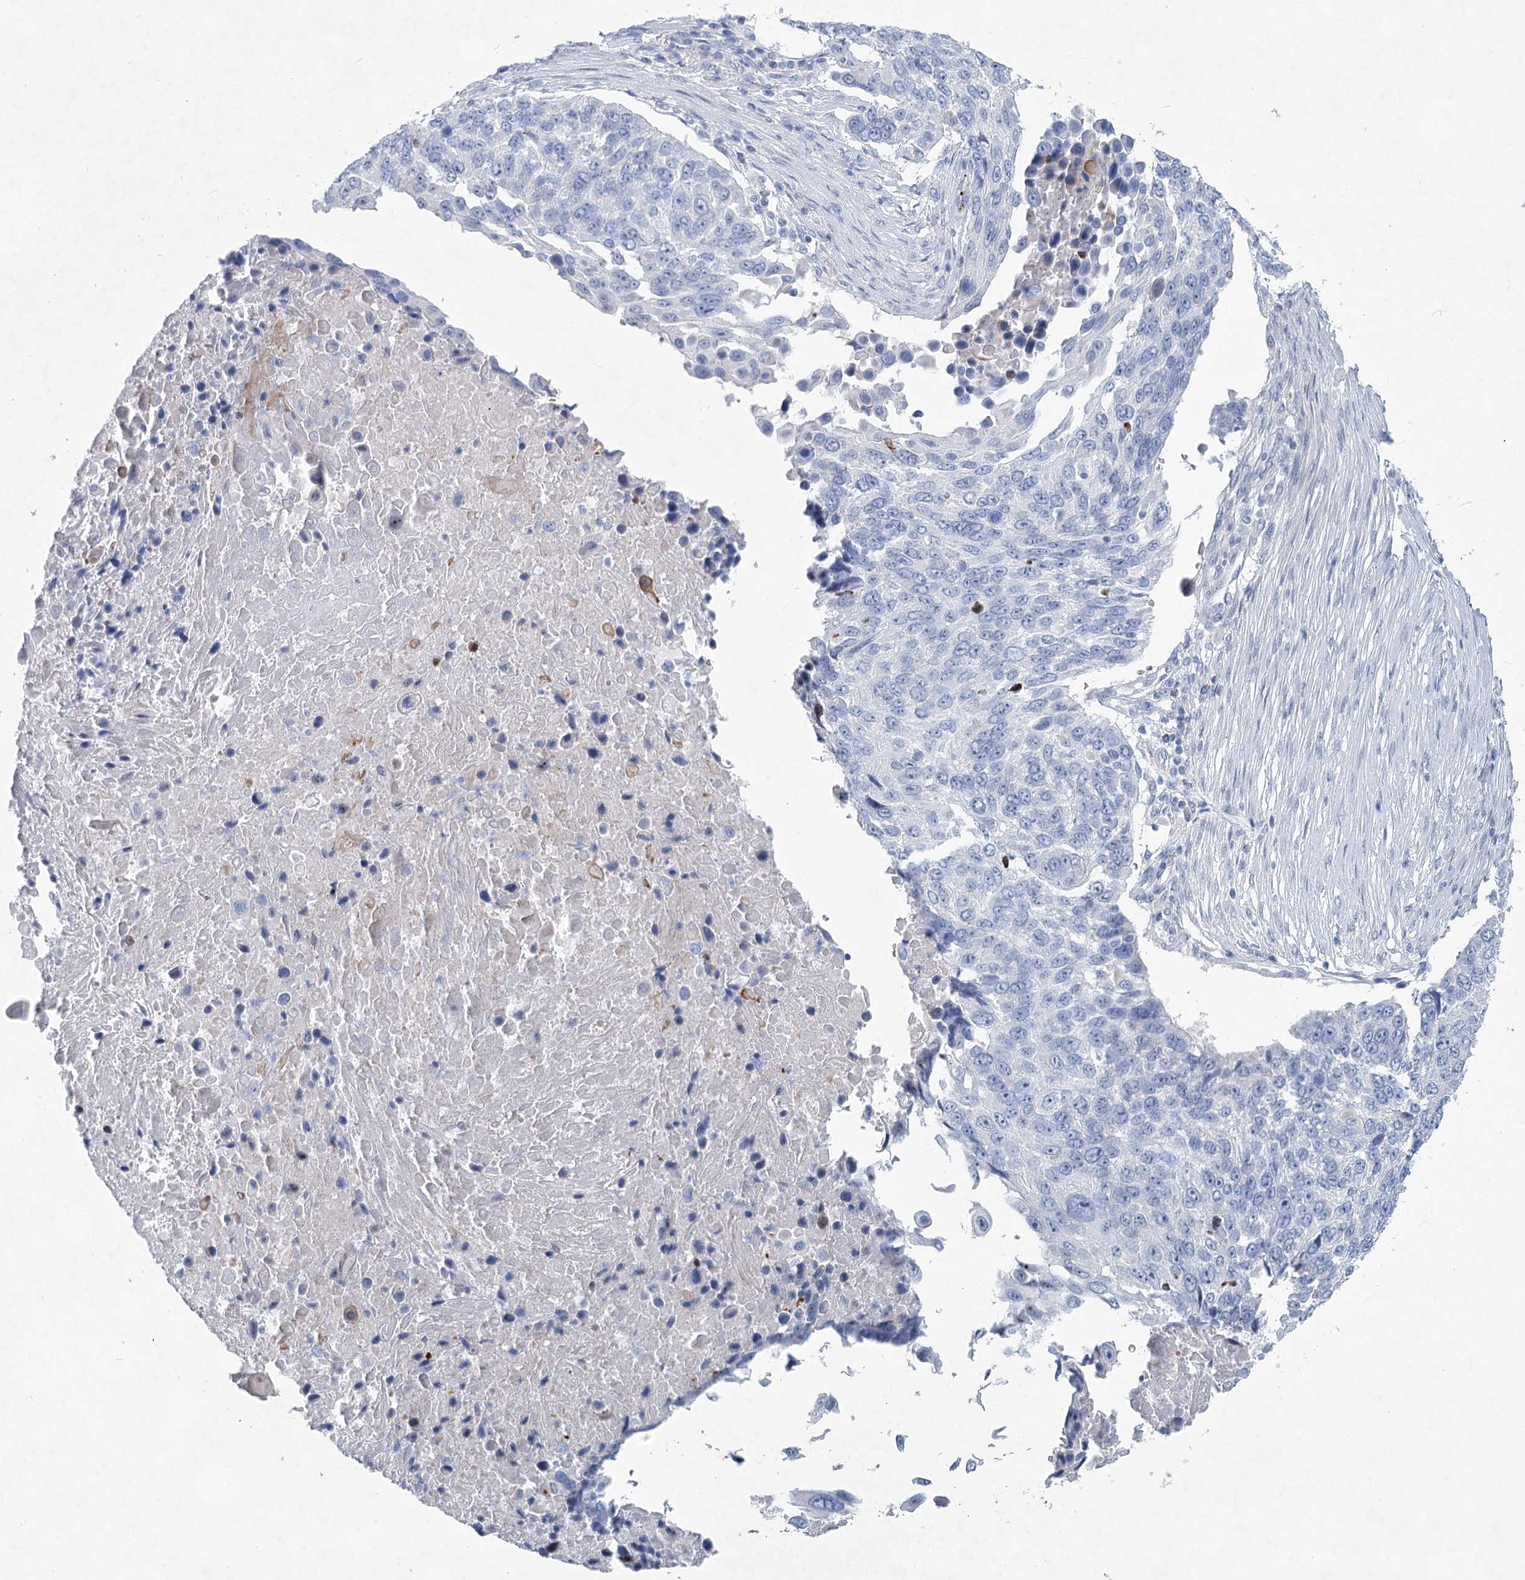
{"staining": {"intensity": "negative", "quantity": "none", "location": "none"}, "tissue": "lung cancer", "cell_type": "Tumor cells", "image_type": "cancer", "snomed": [{"axis": "morphology", "description": "Squamous cell carcinoma, NOS"}, {"axis": "topography", "description": "Lung"}], "caption": "Photomicrograph shows no significant protein staining in tumor cells of lung cancer. The staining was performed using DAB (3,3'-diaminobenzidine) to visualize the protein expression in brown, while the nuclei were stained in blue with hematoxylin (Magnification: 20x).", "gene": "WDR74", "patient": {"sex": "male", "age": 66}}